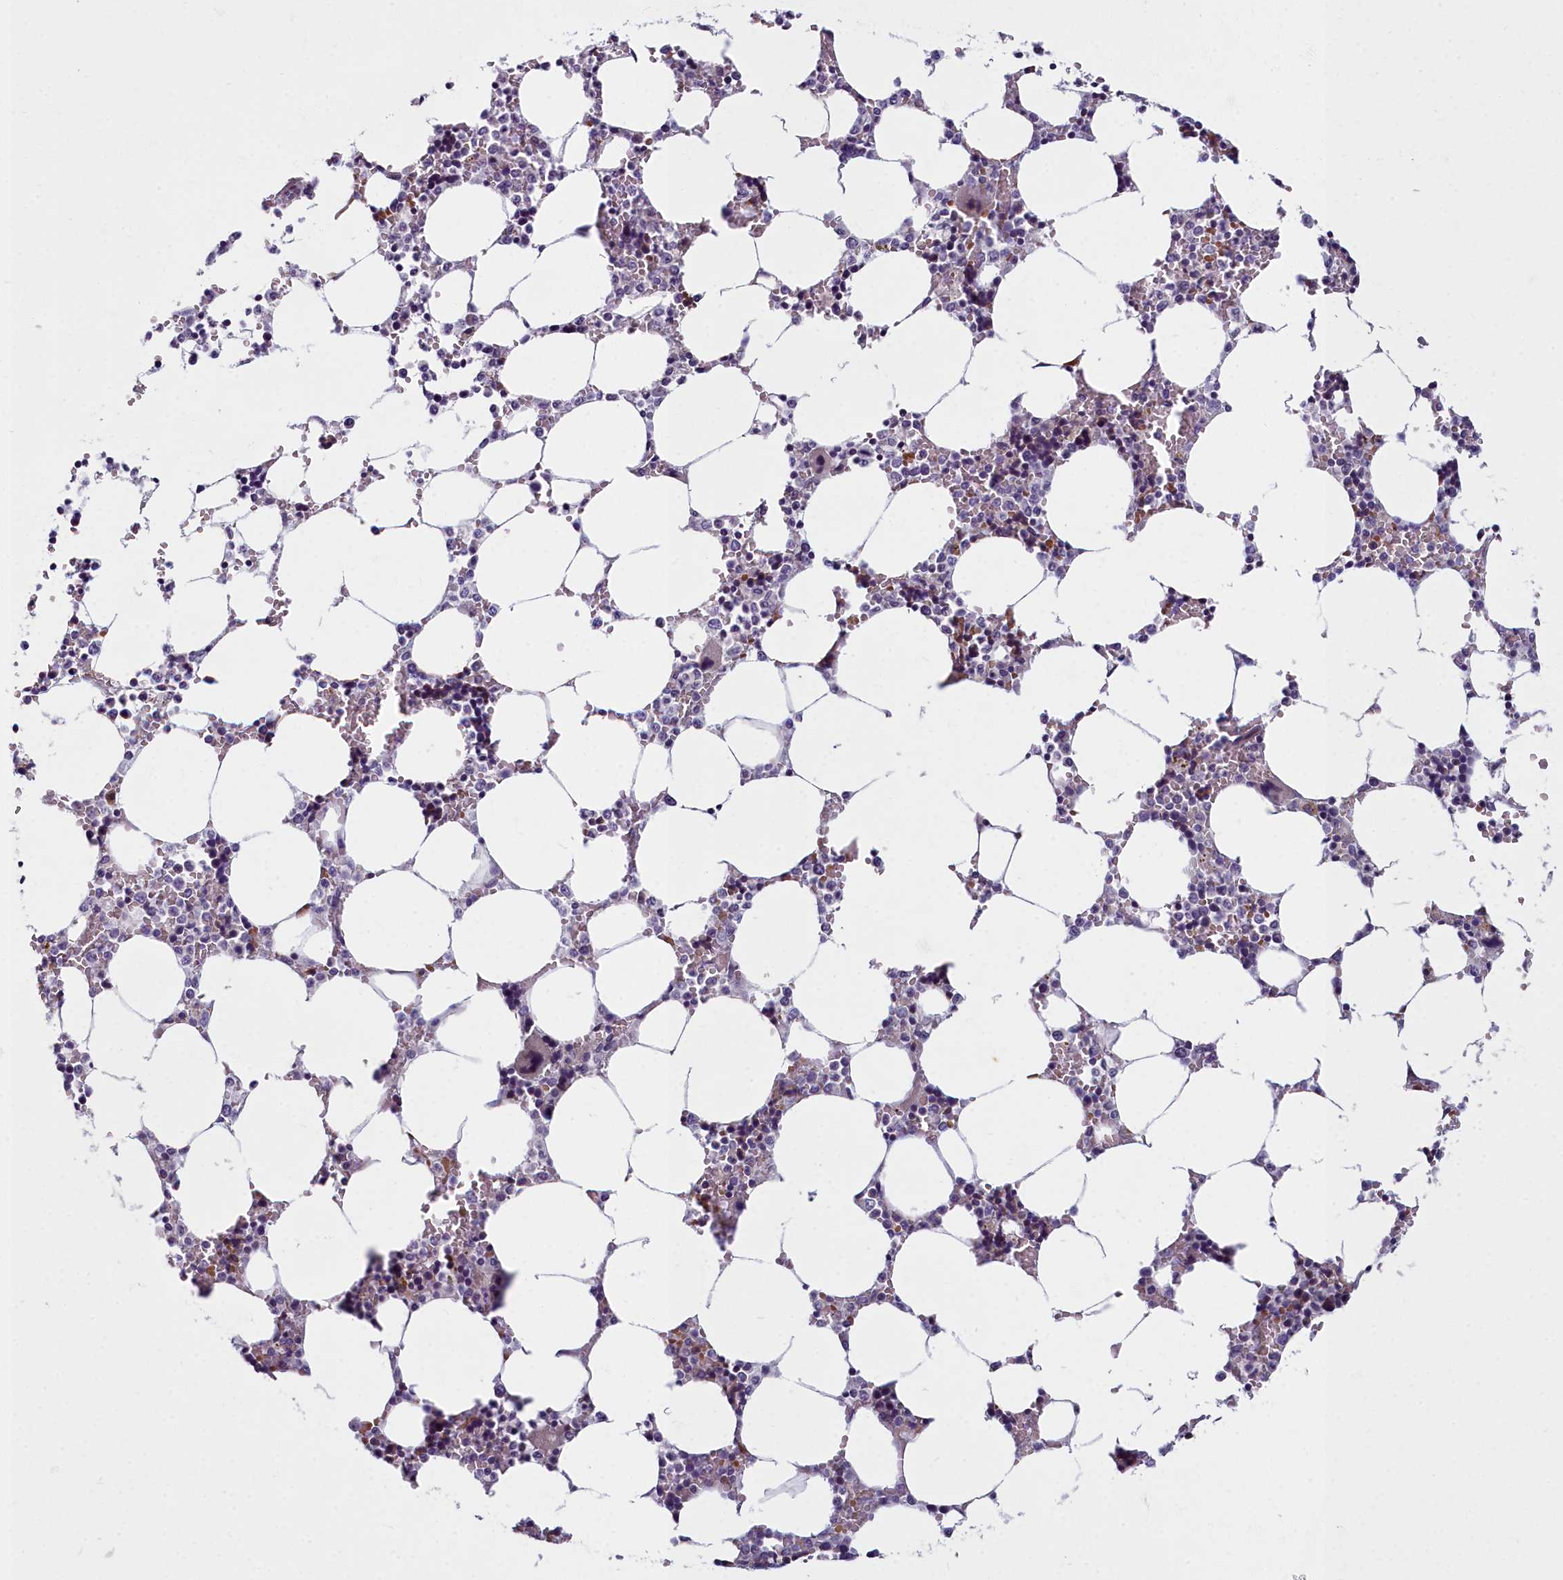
{"staining": {"intensity": "weak", "quantity": "<25%", "location": "cytoplasmic/membranous,nuclear"}, "tissue": "bone marrow", "cell_type": "Hematopoietic cells", "image_type": "normal", "snomed": [{"axis": "morphology", "description": "Normal tissue, NOS"}, {"axis": "topography", "description": "Bone marrow"}], "caption": "Hematopoietic cells show no significant protein positivity in unremarkable bone marrow. Brightfield microscopy of IHC stained with DAB (brown) and hematoxylin (blue), captured at high magnification.", "gene": "ARL15", "patient": {"sex": "male", "age": 64}}